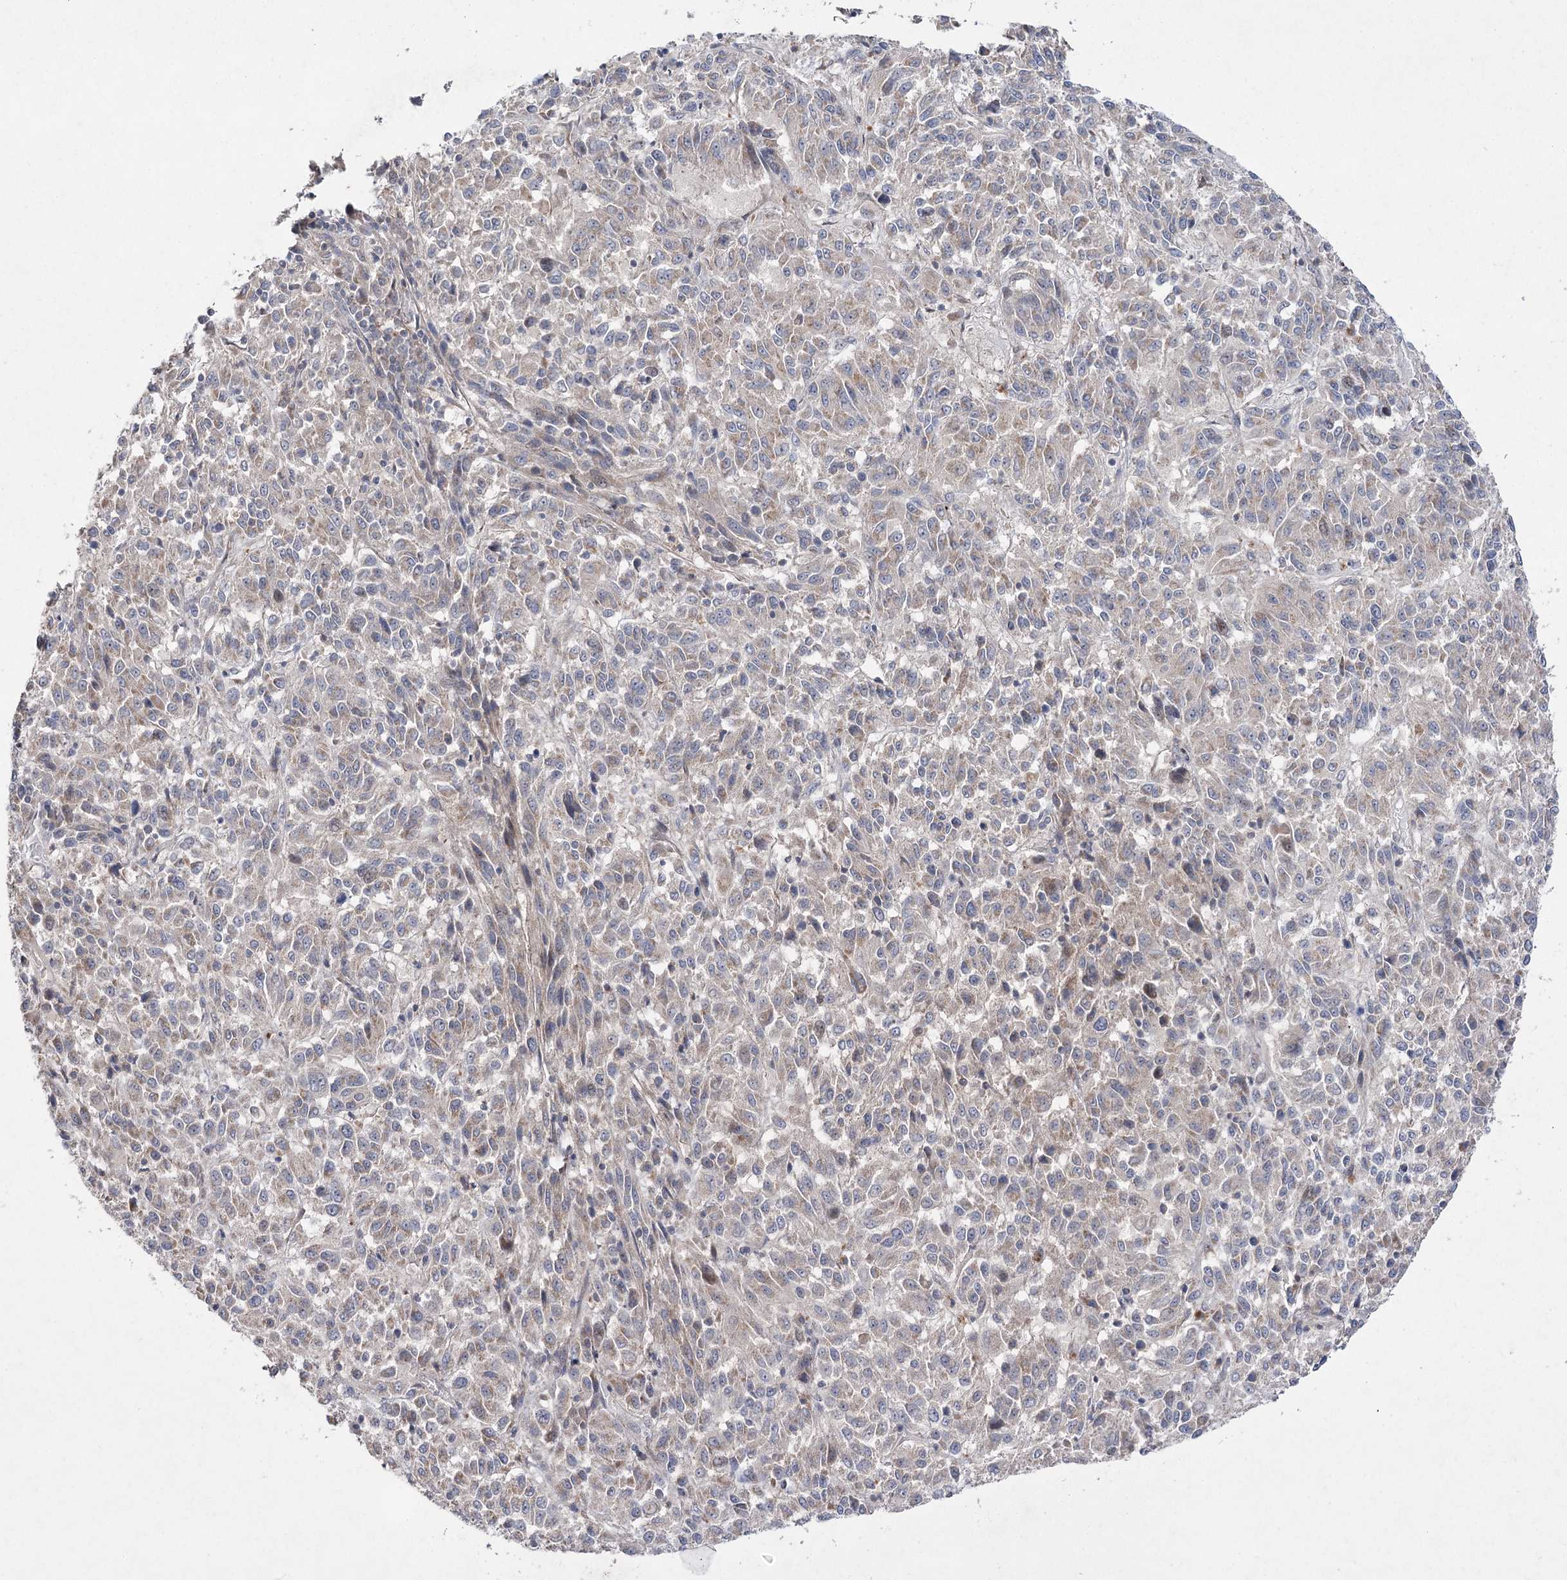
{"staining": {"intensity": "weak", "quantity": "<25%", "location": "cytoplasmic/membranous"}, "tissue": "melanoma", "cell_type": "Tumor cells", "image_type": "cancer", "snomed": [{"axis": "morphology", "description": "Malignant melanoma, Metastatic site"}, {"axis": "topography", "description": "Lung"}], "caption": "DAB (3,3'-diaminobenzidine) immunohistochemical staining of human melanoma shows no significant expression in tumor cells.", "gene": "FANCL", "patient": {"sex": "male", "age": 64}}